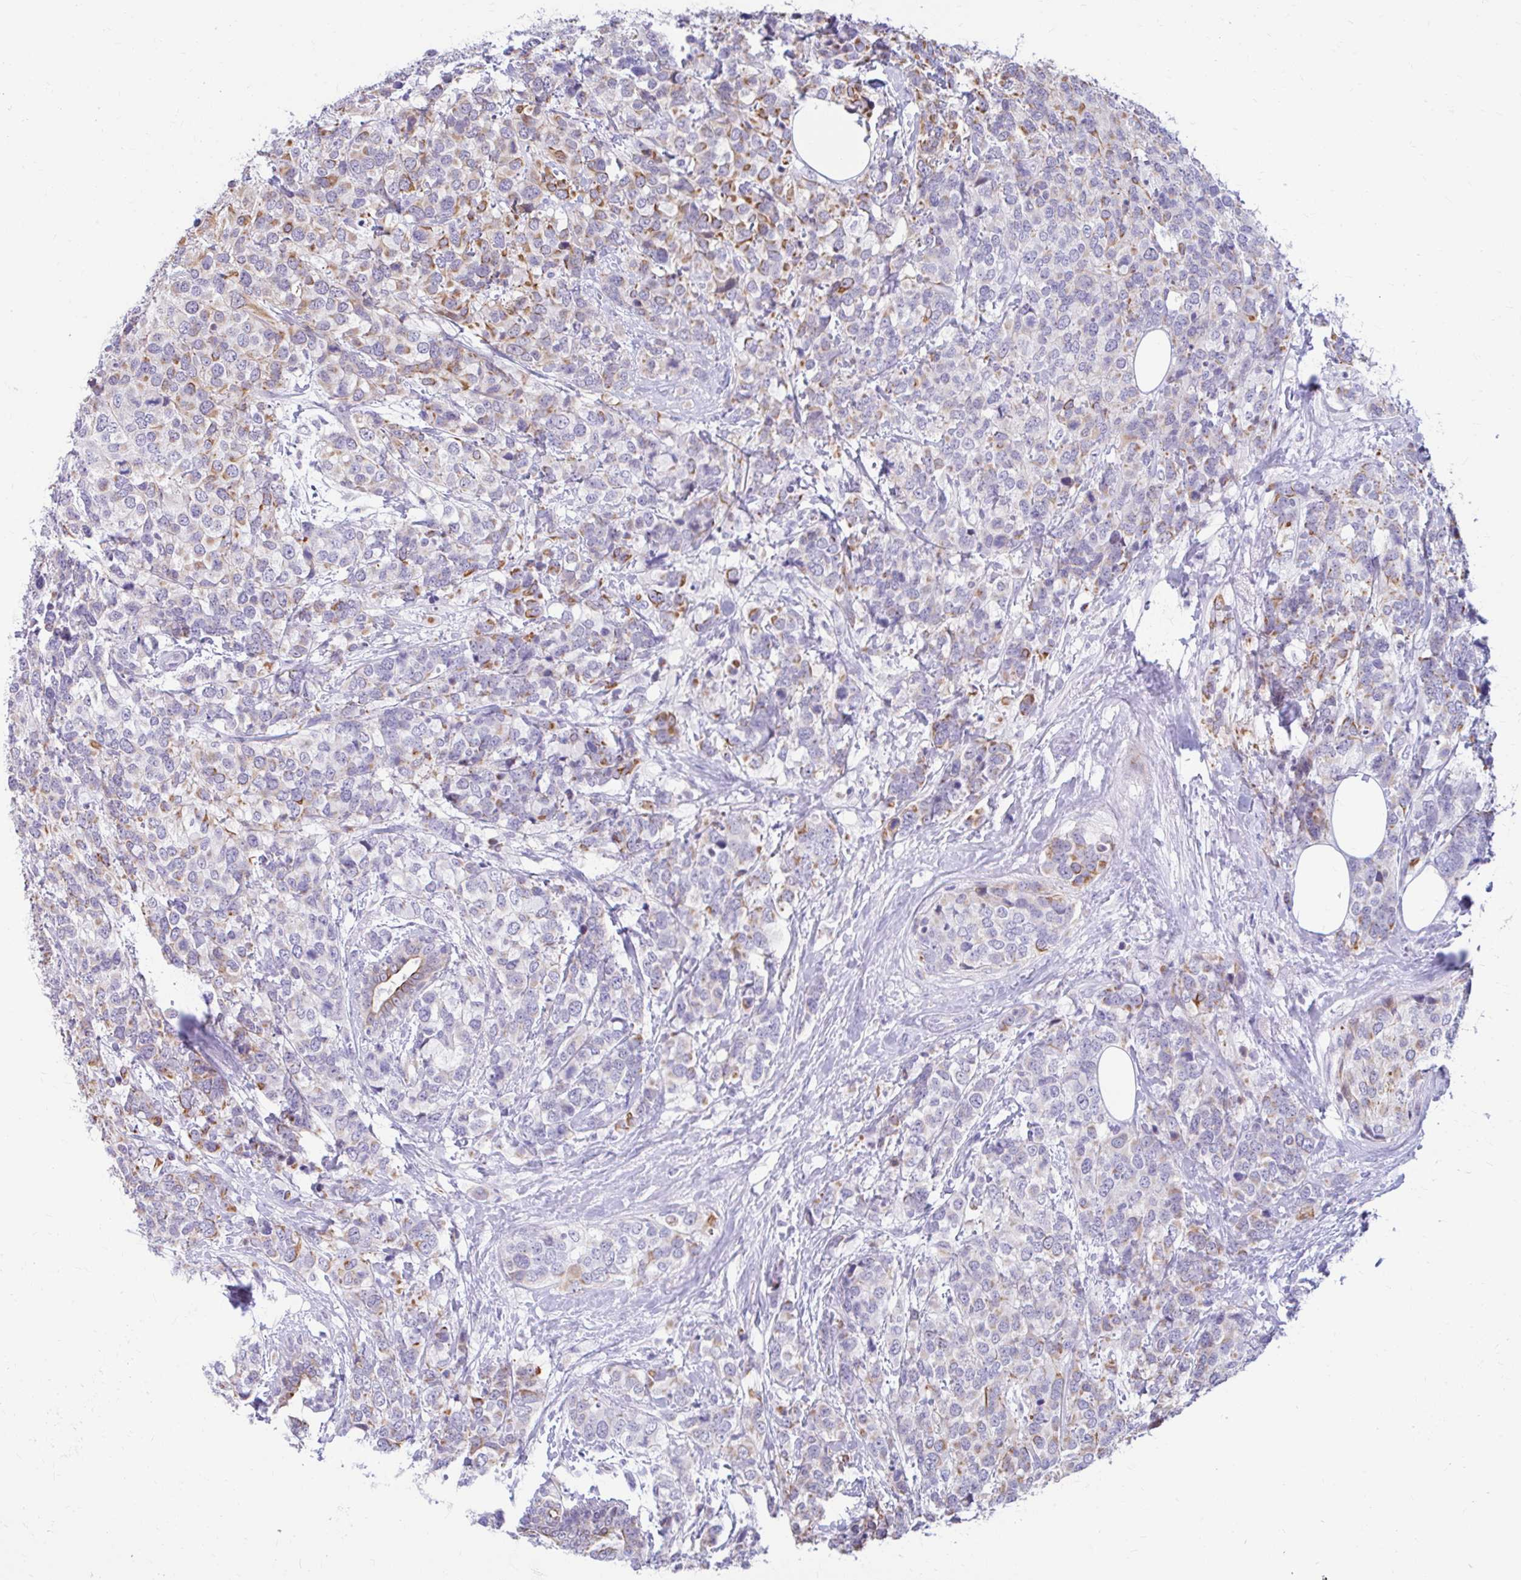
{"staining": {"intensity": "moderate", "quantity": "25%-75%", "location": "cytoplasmic/membranous"}, "tissue": "breast cancer", "cell_type": "Tumor cells", "image_type": "cancer", "snomed": [{"axis": "morphology", "description": "Lobular carcinoma"}, {"axis": "topography", "description": "Breast"}], "caption": "The image exhibits staining of lobular carcinoma (breast), revealing moderate cytoplasmic/membranous protein positivity (brown color) within tumor cells.", "gene": "RGS16", "patient": {"sex": "female", "age": 59}}